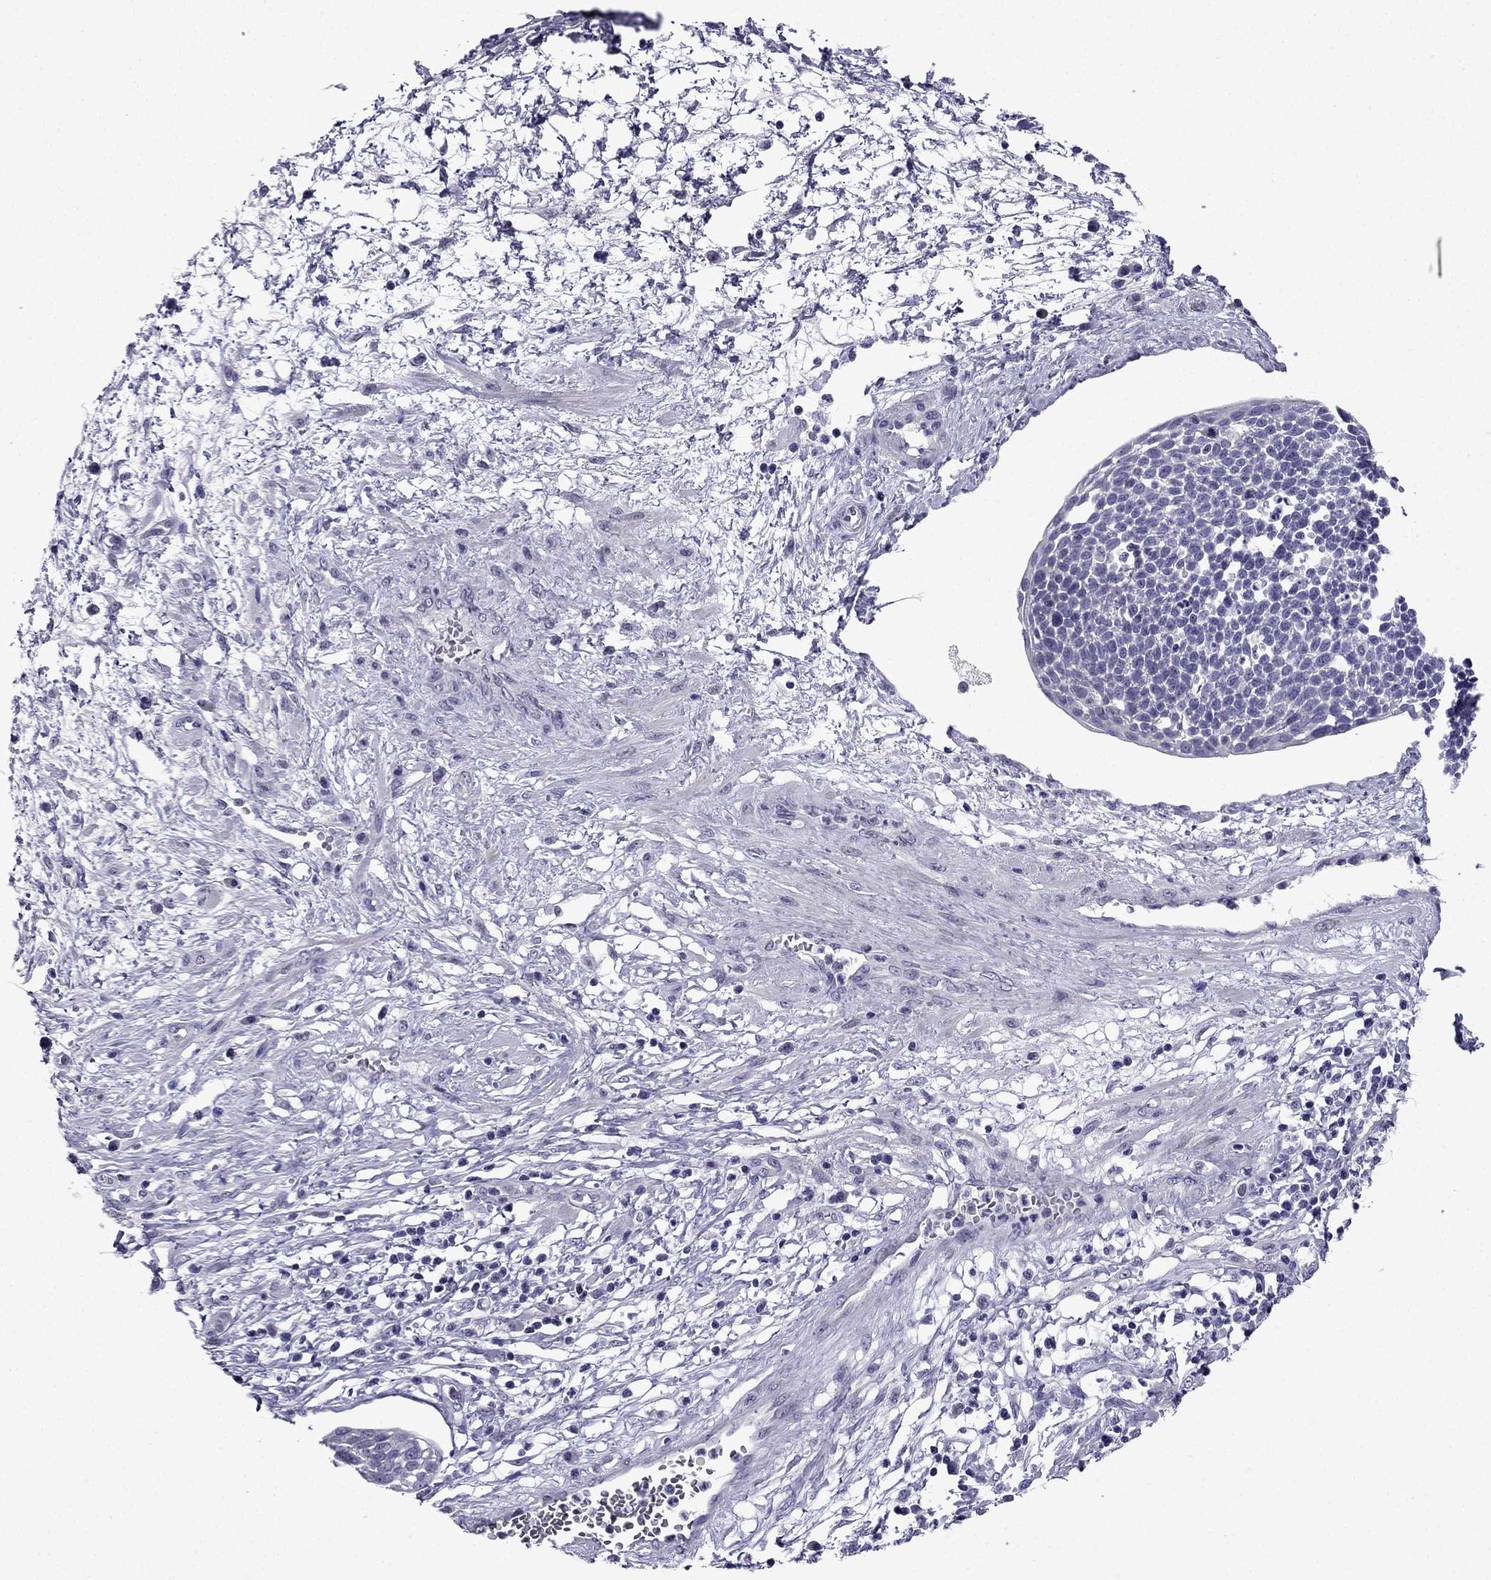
{"staining": {"intensity": "negative", "quantity": "none", "location": "none"}, "tissue": "cervical cancer", "cell_type": "Tumor cells", "image_type": "cancer", "snomed": [{"axis": "morphology", "description": "Squamous cell carcinoma, NOS"}, {"axis": "topography", "description": "Cervix"}], "caption": "Micrograph shows no significant protein positivity in tumor cells of cervical cancer (squamous cell carcinoma). Nuclei are stained in blue.", "gene": "POM121L12", "patient": {"sex": "female", "age": 34}}